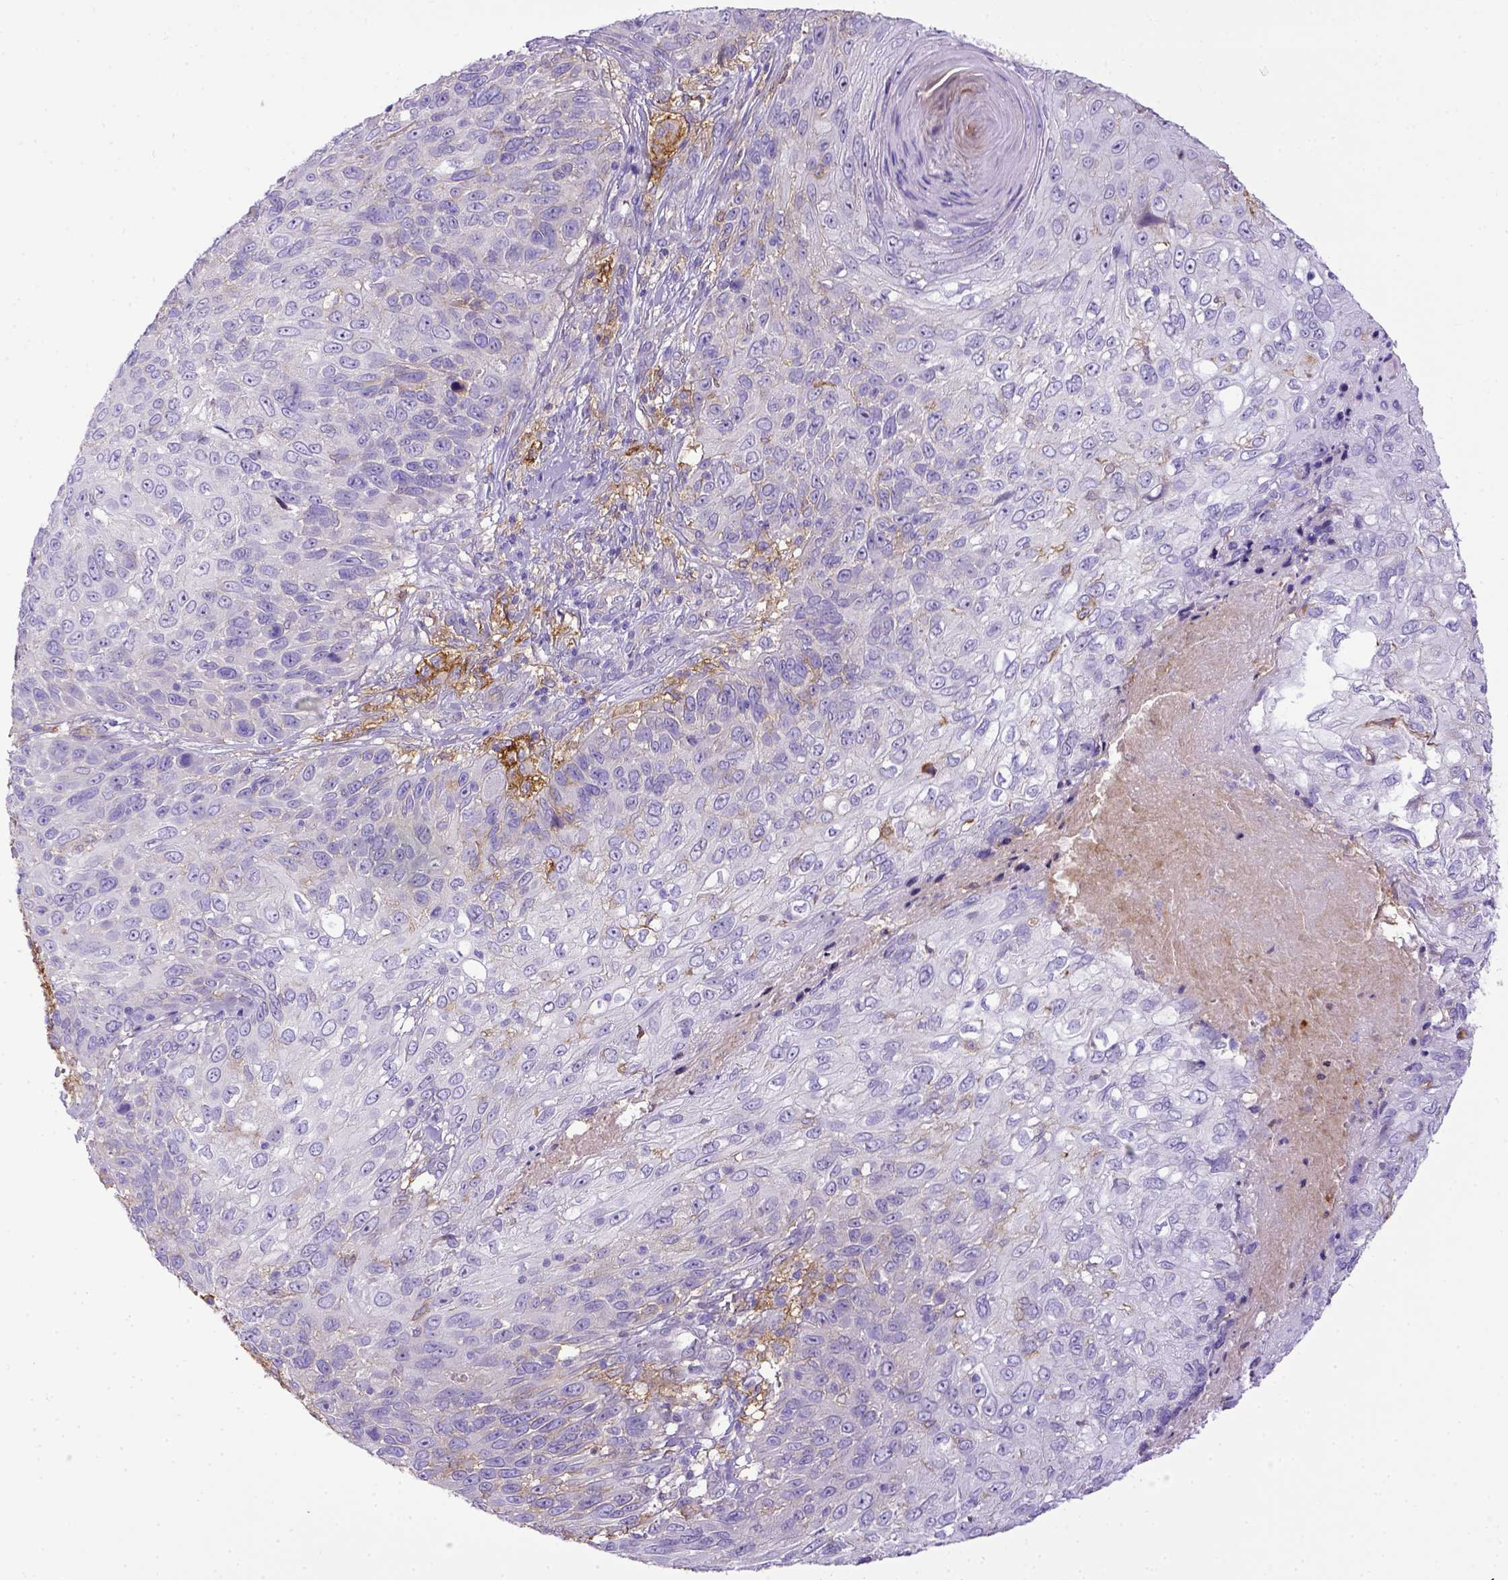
{"staining": {"intensity": "negative", "quantity": "none", "location": "none"}, "tissue": "skin cancer", "cell_type": "Tumor cells", "image_type": "cancer", "snomed": [{"axis": "morphology", "description": "Squamous cell carcinoma, NOS"}, {"axis": "topography", "description": "Skin"}], "caption": "The immunohistochemistry image has no significant positivity in tumor cells of skin cancer (squamous cell carcinoma) tissue.", "gene": "CD40", "patient": {"sex": "male", "age": 92}}